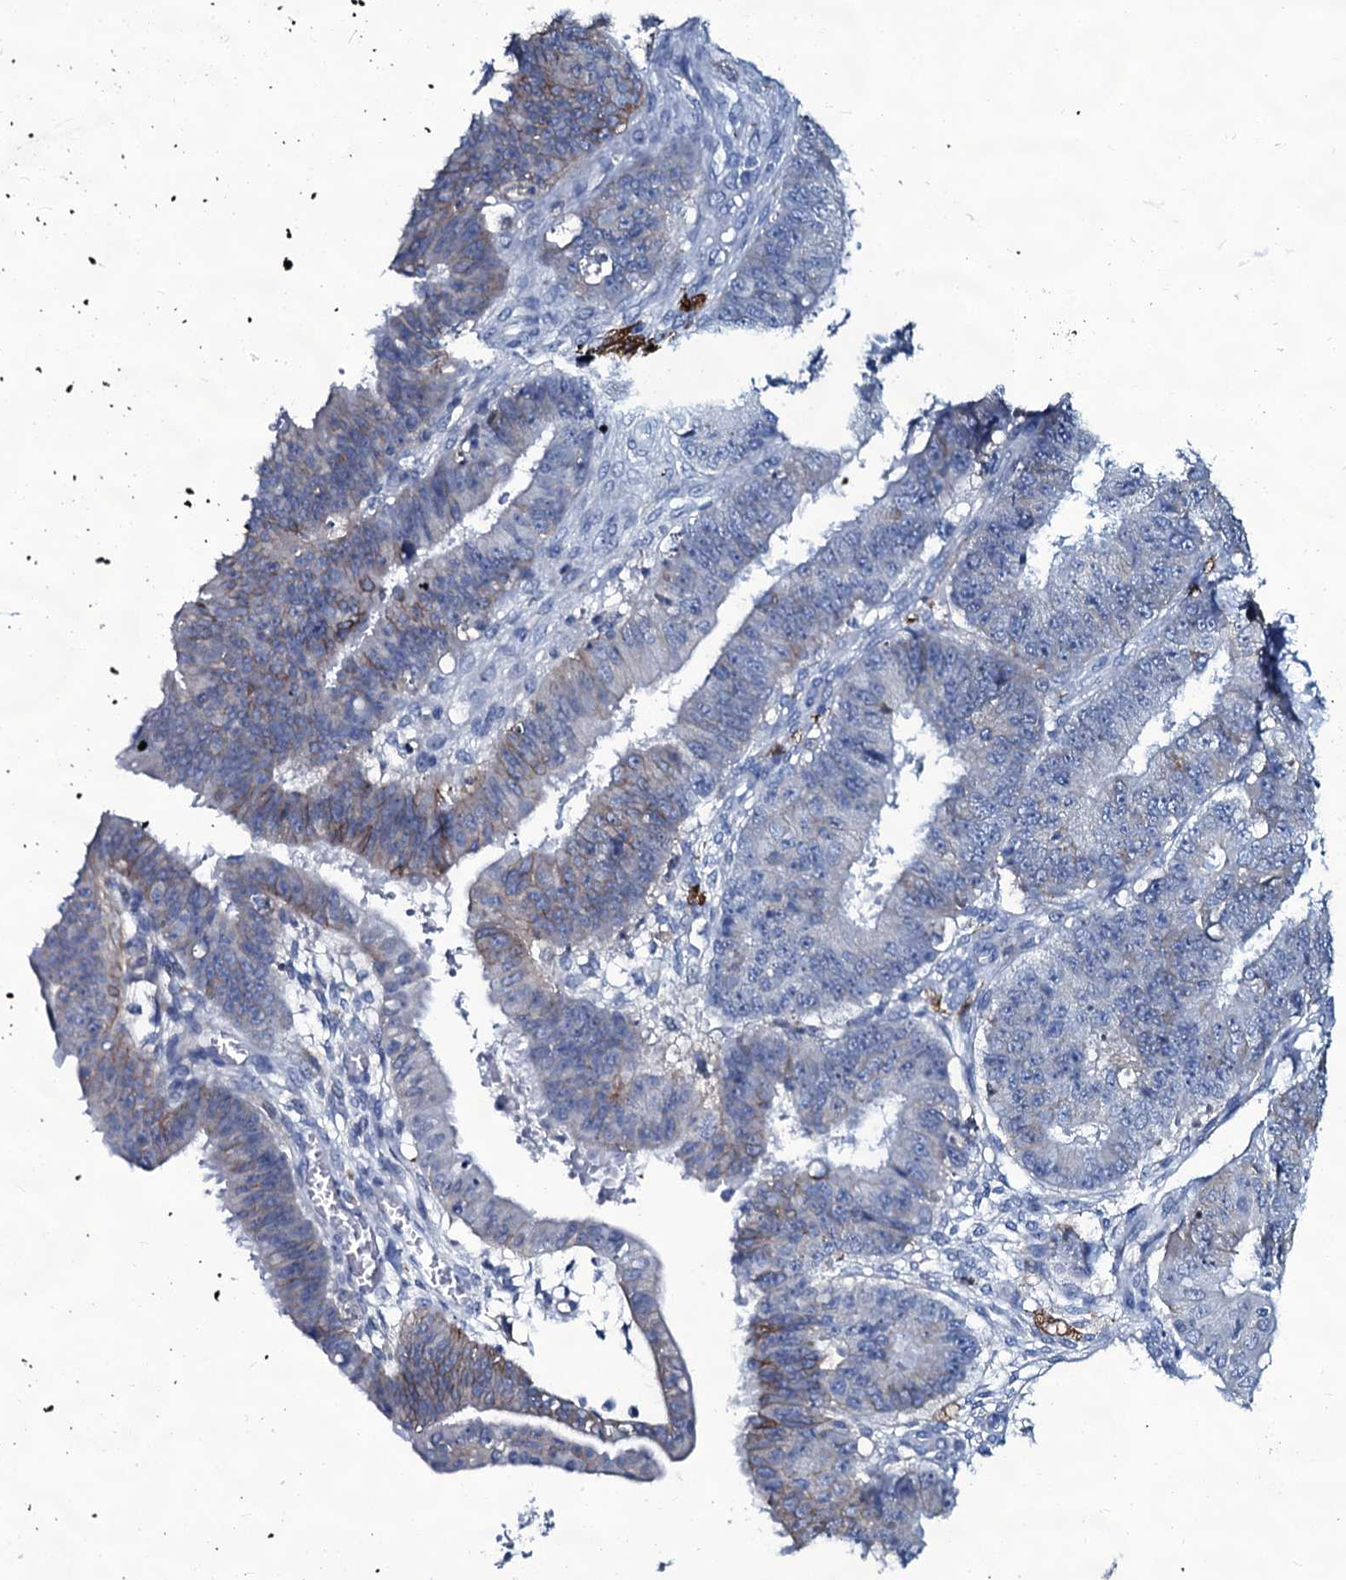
{"staining": {"intensity": "negative", "quantity": "none", "location": "none"}, "tissue": "ovarian cancer", "cell_type": "Tumor cells", "image_type": "cancer", "snomed": [{"axis": "morphology", "description": "Carcinoma, endometroid"}, {"axis": "topography", "description": "Appendix"}, {"axis": "topography", "description": "Ovary"}], "caption": "This photomicrograph is of ovarian cancer (endometroid carcinoma) stained with IHC to label a protein in brown with the nuclei are counter-stained blue. There is no expression in tumor cells.", "gene": "SLC4A7", "patient": {"sex": "female", "age": 42}}